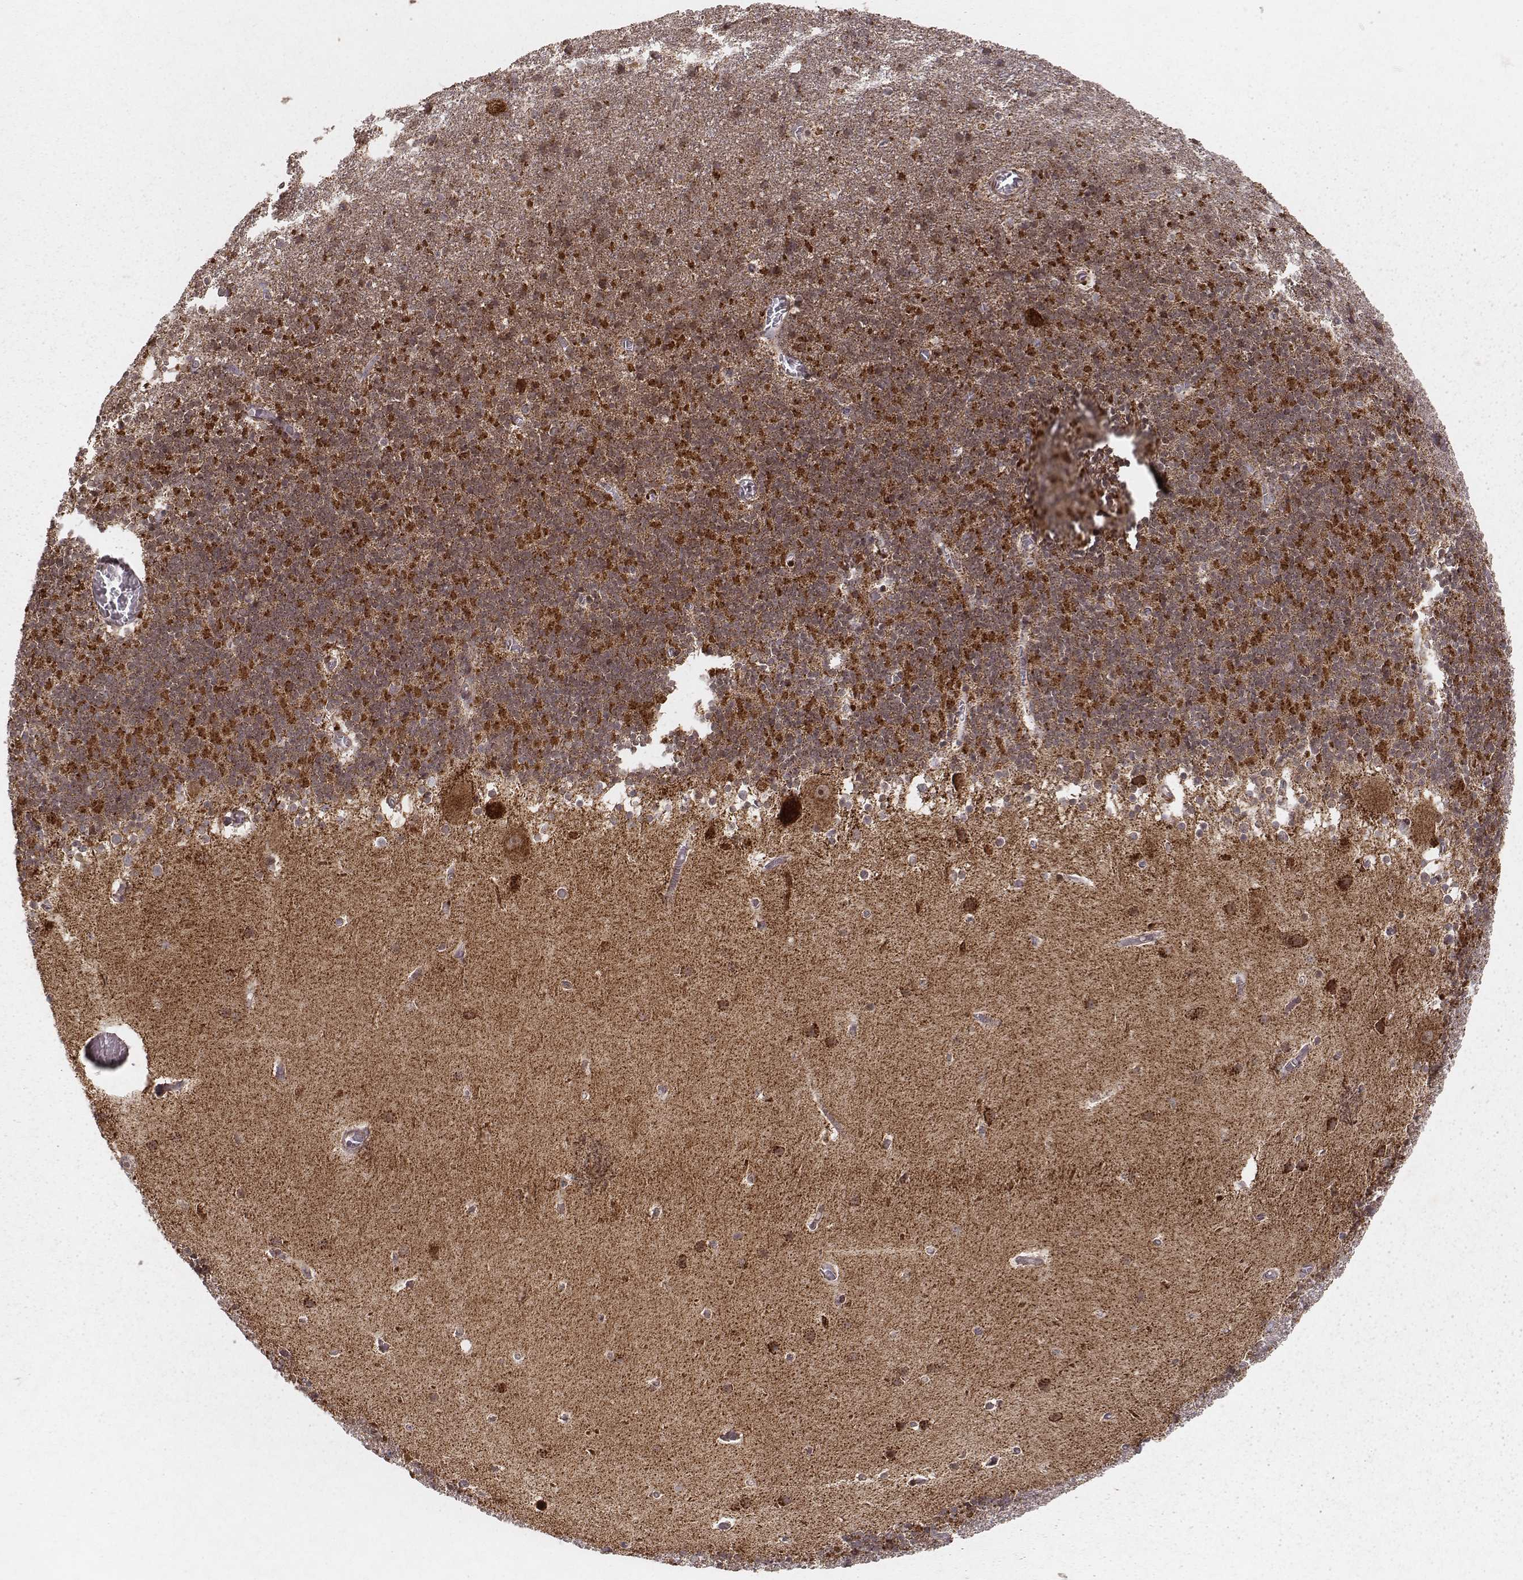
{"staining": {"intensity": "strong", "quantity": ">75%", "location": "cytoplasmic/membranous"}, "tissue": "cerebellum", "cell_type": "Cells in granular layer", "image_type": "normal", "snomed": [{"axis": "morphology", "description": "Normal tissue, NOS"}, {"axis": "topography", "description": "Cerebellum"}], "caption": "Immunohistochemical staining of benign cerebellum demonstrates strong cytoplasmic/membranous protein staining in approximately >75% of cells in granular layer.", "gene": "NDUFA7", "patient": {"sex": "male", "age": 70}}